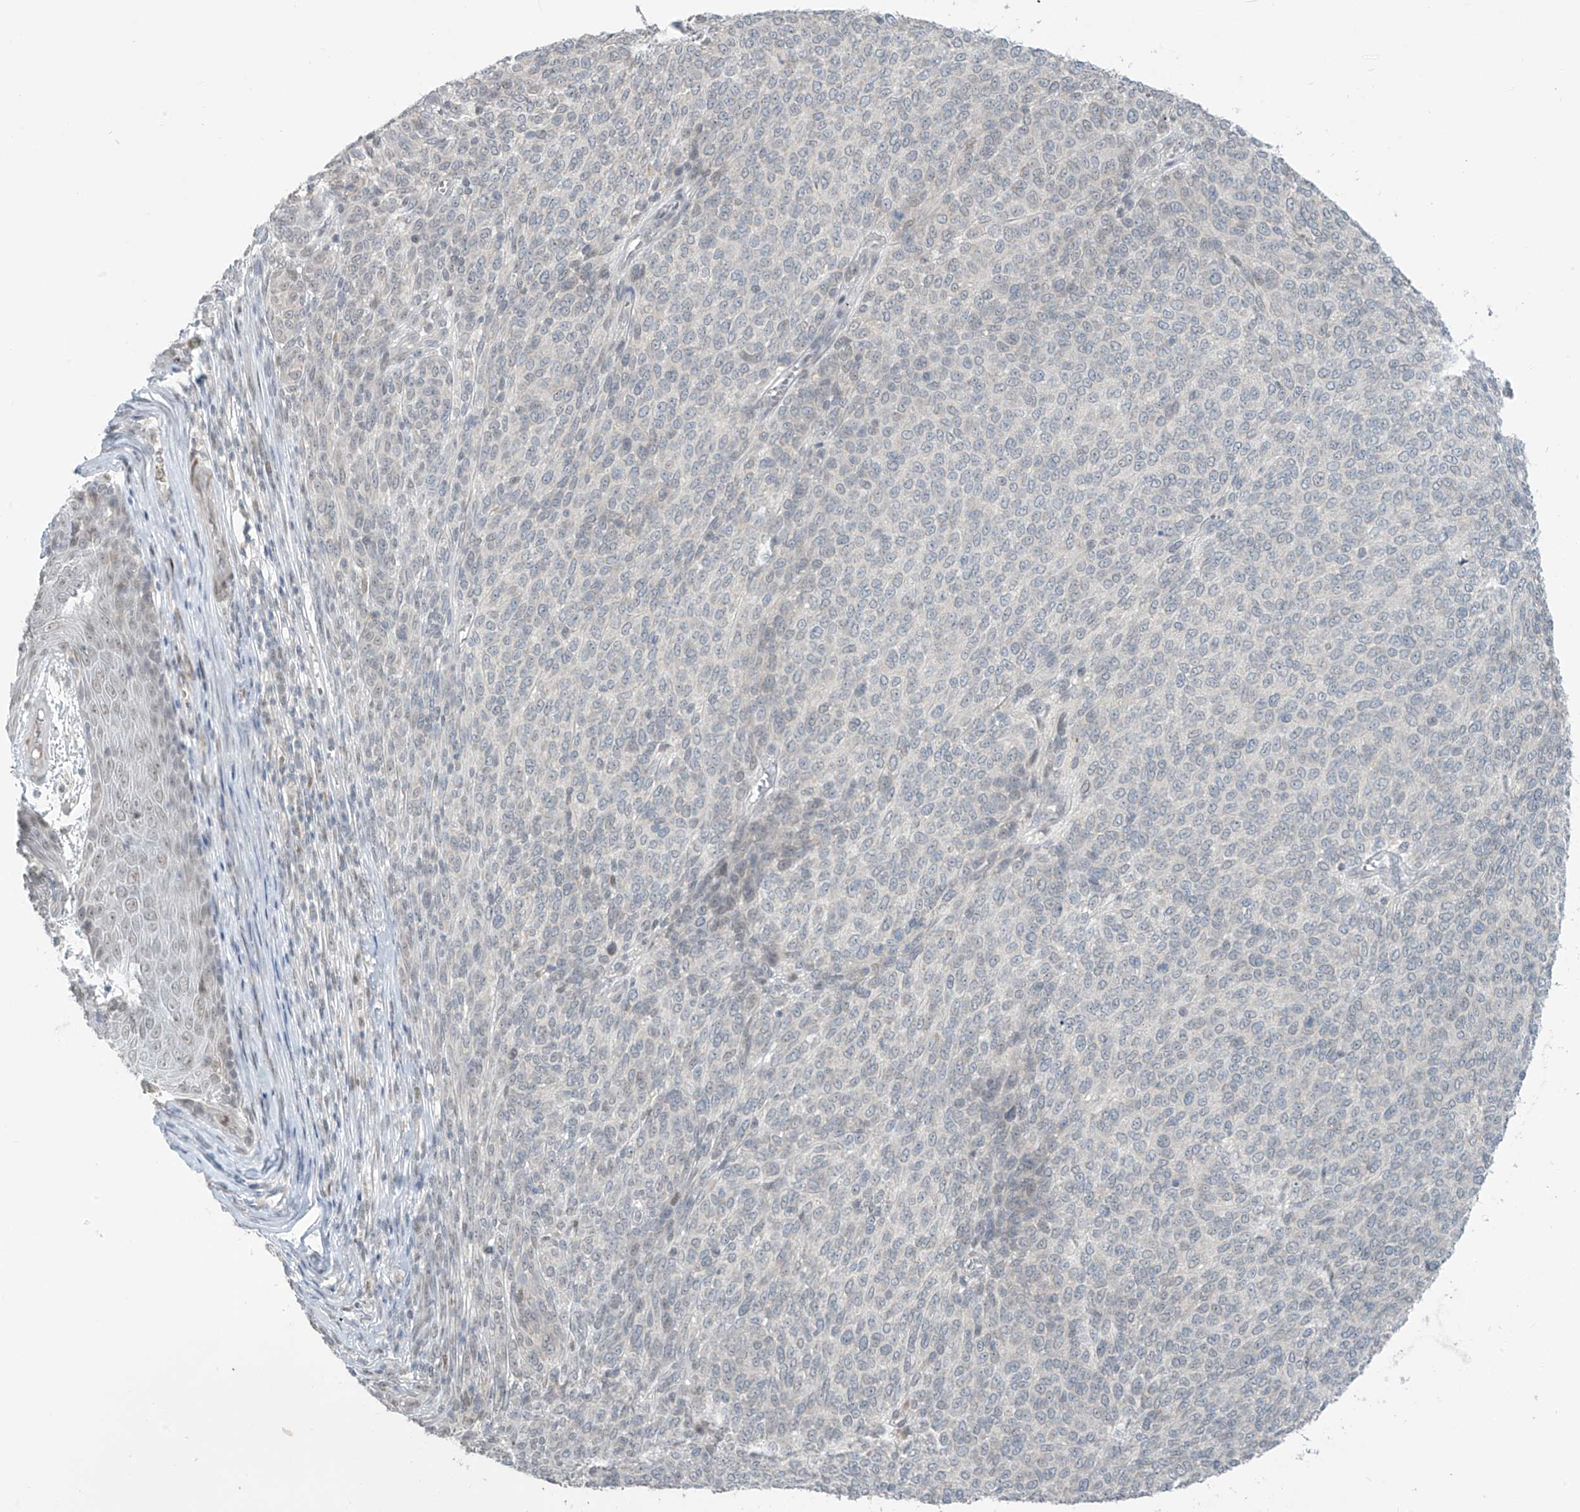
{"staining": {"intensity": "negative", "quantity": "none", "location": "none"}, "tissue": "melanoma", "cell_type": "Tumor cells", "image_type": "cancer", "snomed": [{"axis": "morphology", "description": "Malignant melanoma, NOS"}, {"axis": "topography", "description": "Skin"}], "caption": "This micrograph is of malignant melanoma stained with IHC to label a protein in brown with the nuclei are counter-stained blue. There is no staining in tumor cells. The staining is performed using DAB brown chromogen with nuclei counter-stained in using hematoxylin.", "gene": "METAP1D", "patient": {"sex": "male", "age": 49}}